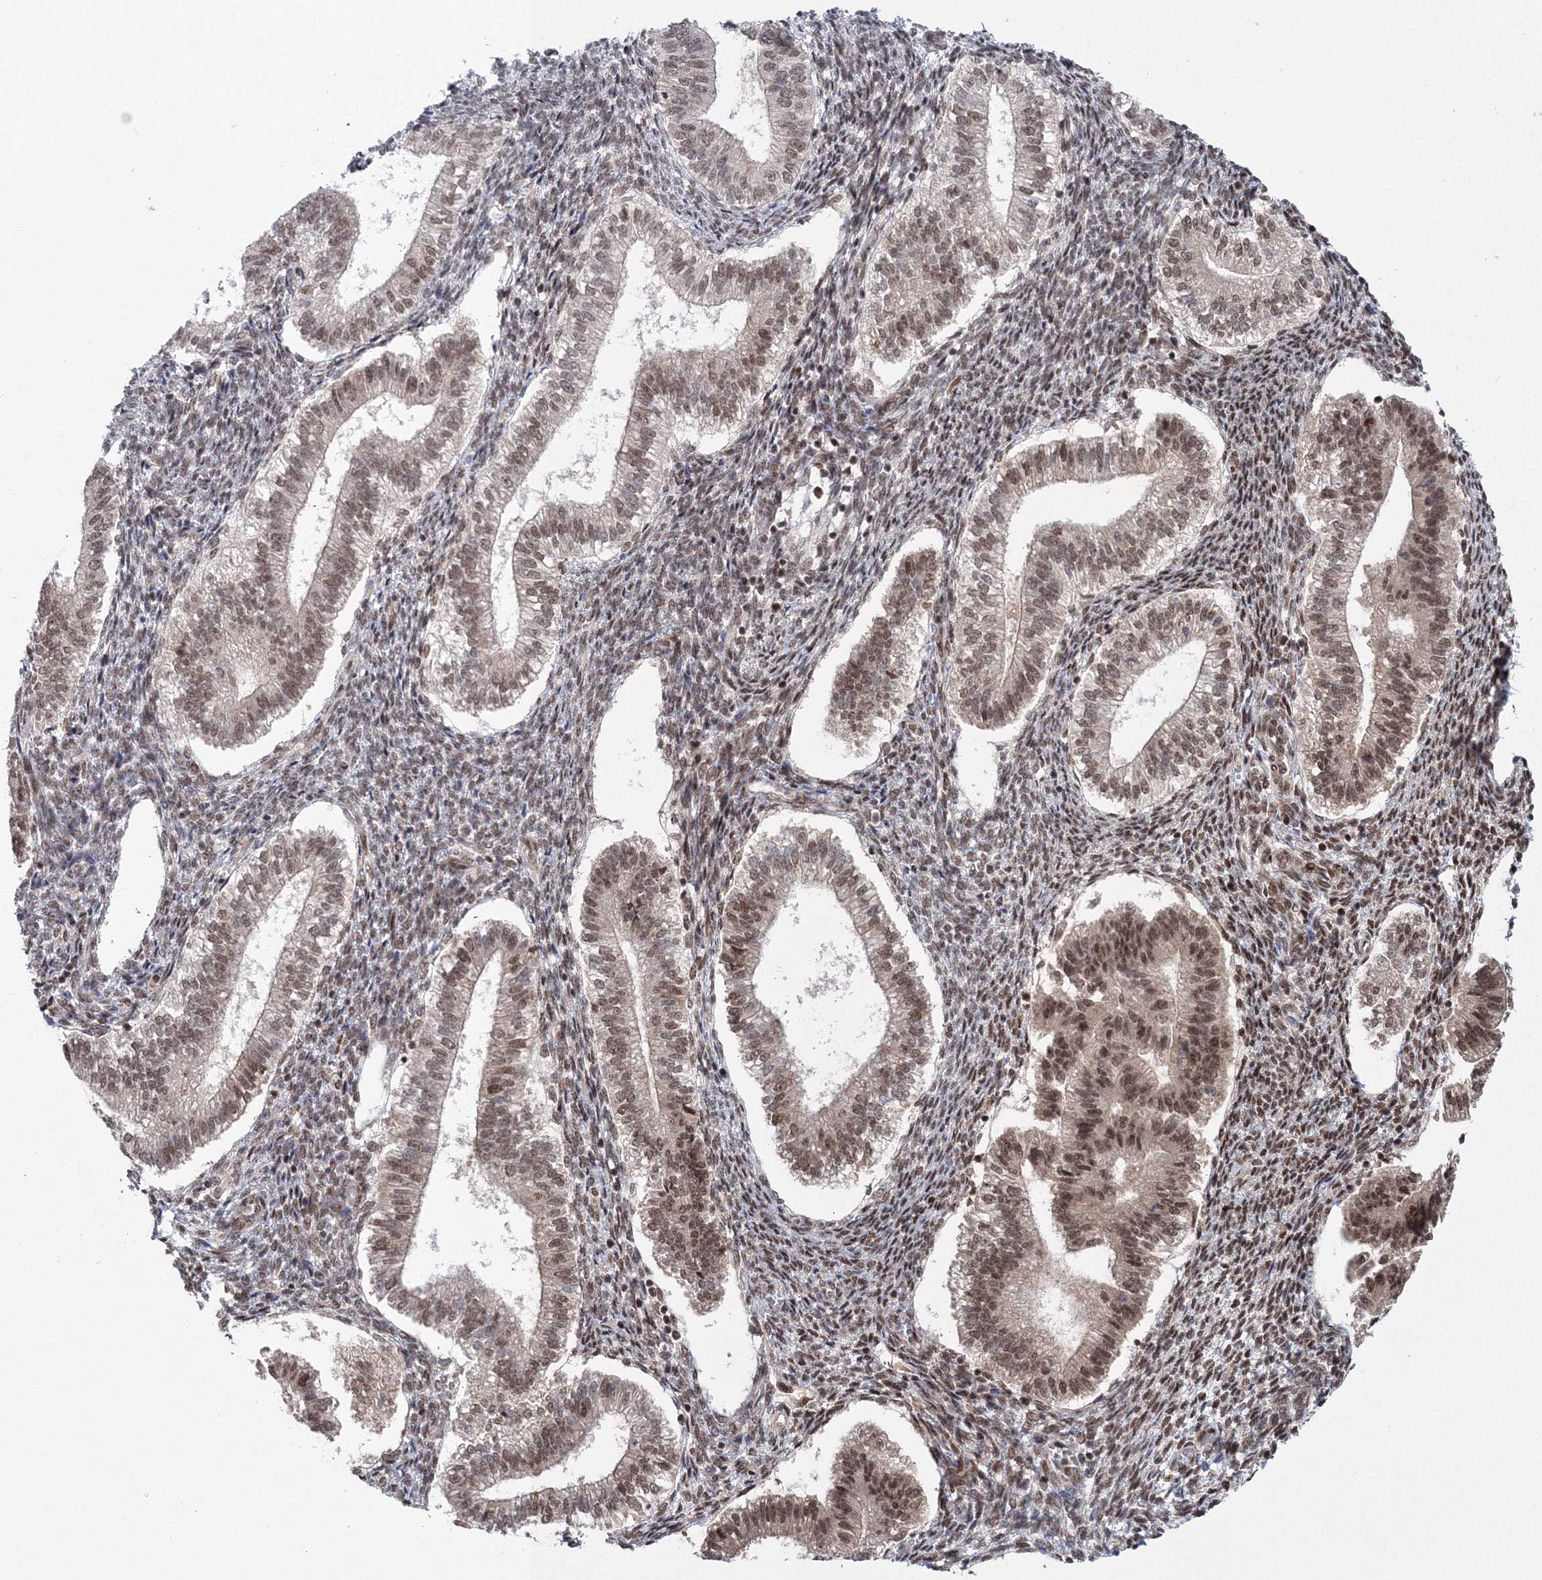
{"staining": {"intensity": "moderate", "quantity": "<25%", "location": "nuclear"}, "tissue": "endometrium", "cell_type": "Cells in endometrial stroma", "image_type": "normal", "snomed": [{"axis": "morphology", "description": "Normal tissue, NOS"}, {"axis": "topography", "description": "Endometrium"}], "caption": "An IHC photomicrograph of benign tissue is shown. Protein staining in brown shows moderate nuclear positivity in endometrium within cells in endometrial stroma.", "gene": "NOA1", "patient": {"sex": "female", "age": 25}}